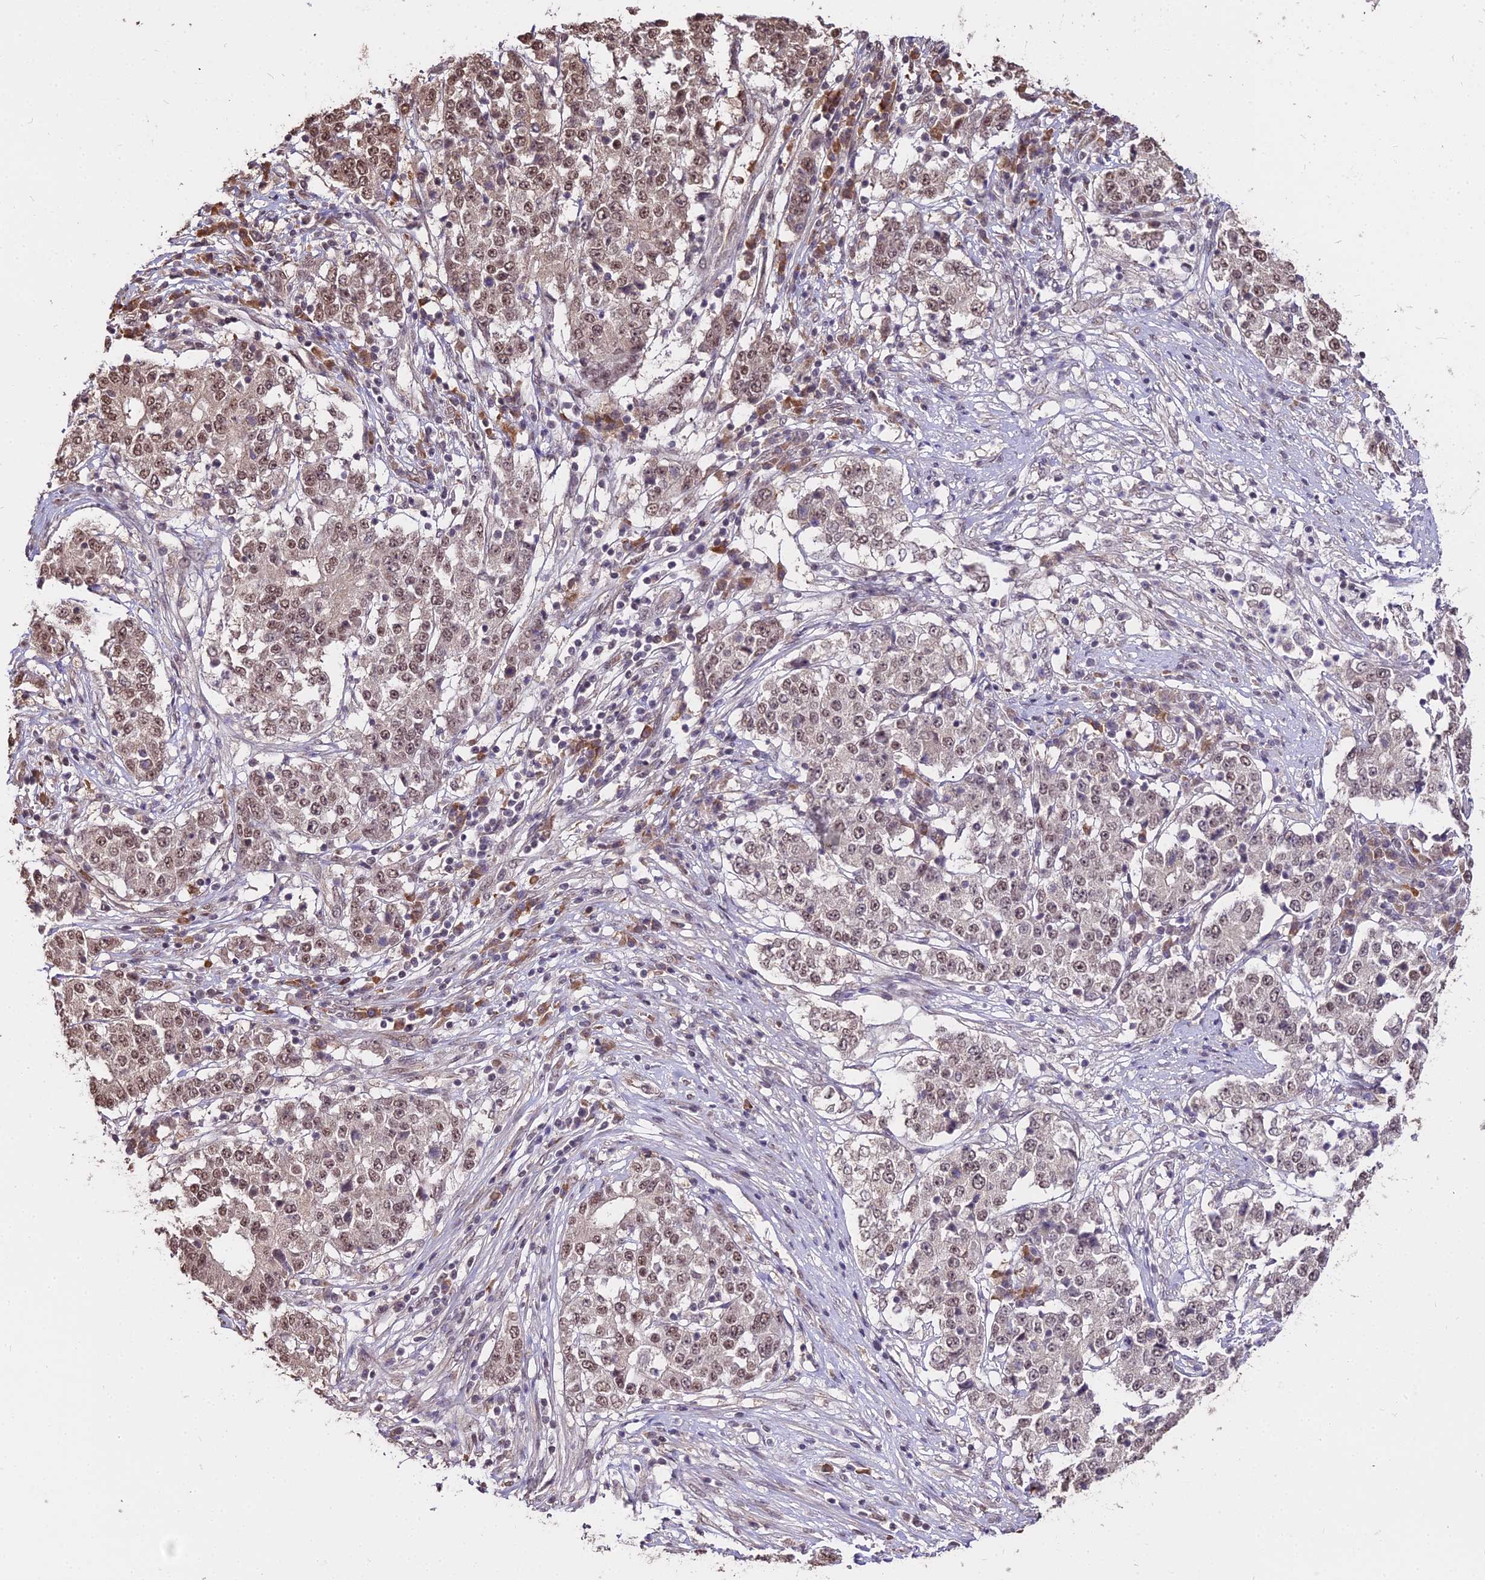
{"staining": {"intensity": "moderate", "quantity": ">75%", "location": "cytoplasmic/membranous,nuclear"}, "tissue": "stomach cancer", "cell_type": "Tumor cells", "image_type": "cancer", "snomed": [{"axis": "morphology", "description": "Adenocarcinoma, NOS"}, {"axis": "topography", "description": "Stomach"}], "caption": "Brown immunohistochemical staining in stomach cancer (adenocarcinoma) reveals moderate cytoplasmic/membranous and nuclear expression in about >75% of tumor cells. Nuclei are stained in blue.", "gene": "ZDBF2", "patient": {"sex": "male", "age": 59}}